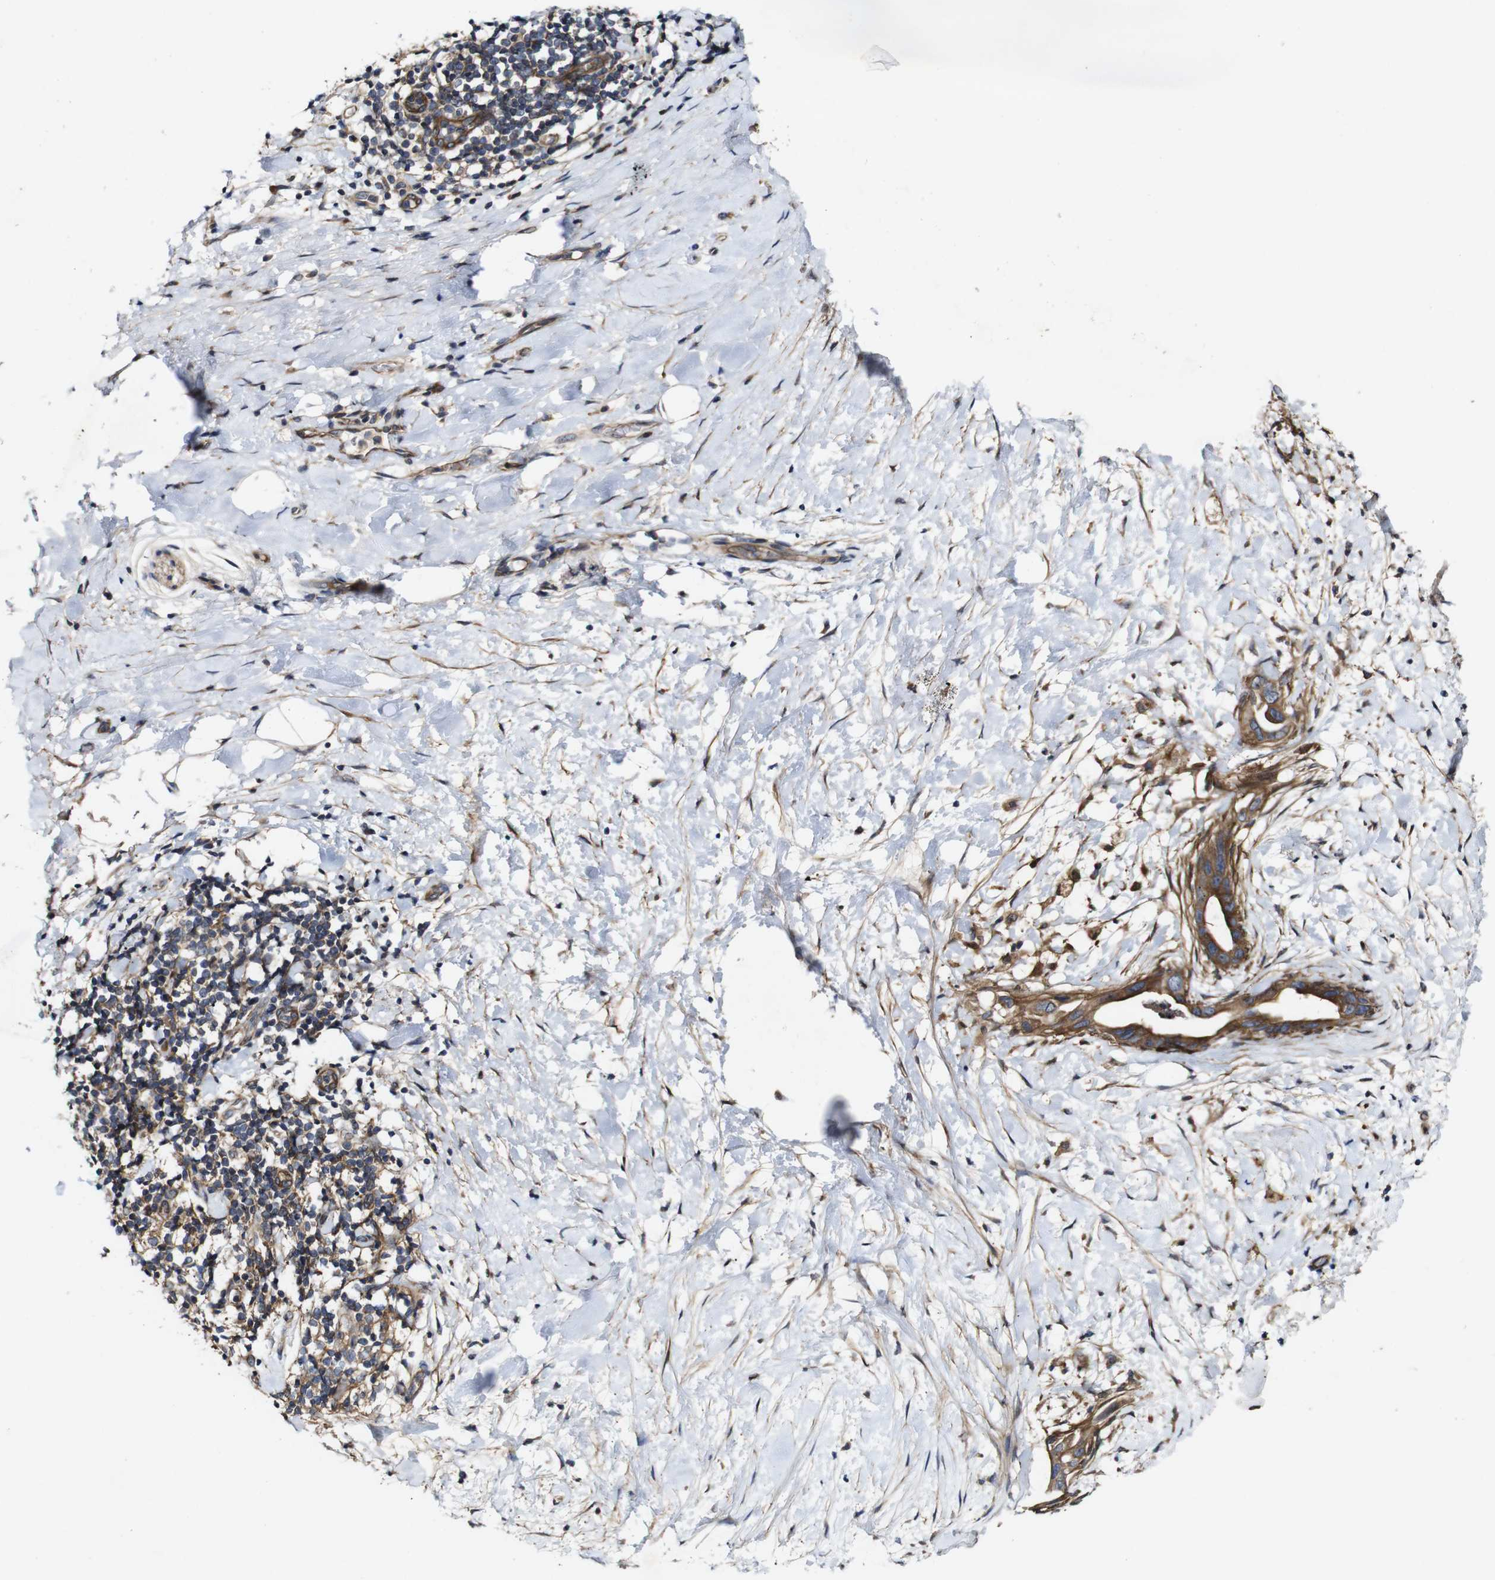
{"staining": {"intensity": "moderate", "quantity": ">75%", "location": "cytoplasmic/membranous"}, "tissue": "pancreatic cancer", "cell_type": "Tumor cells", "image_type": "cancer", "snomed": [{"axis": "morphology", "description": "Adenocarcinoma, NOS"}, {"axis": "topography", "description": "Pancreas"}], "caption": "A high-resolution micrograph shows immunohistochemistry staining of pancreatic cancer (adenocarcinoma), which demonstrates moderate cytoplasmic/membranous positivity in approximately >75% of tumor cells. (DAB = brown stain, brightfield microscopy at high magnification).", "gene": "GSDME", "patient": {"sex": "male", "age": 55}}